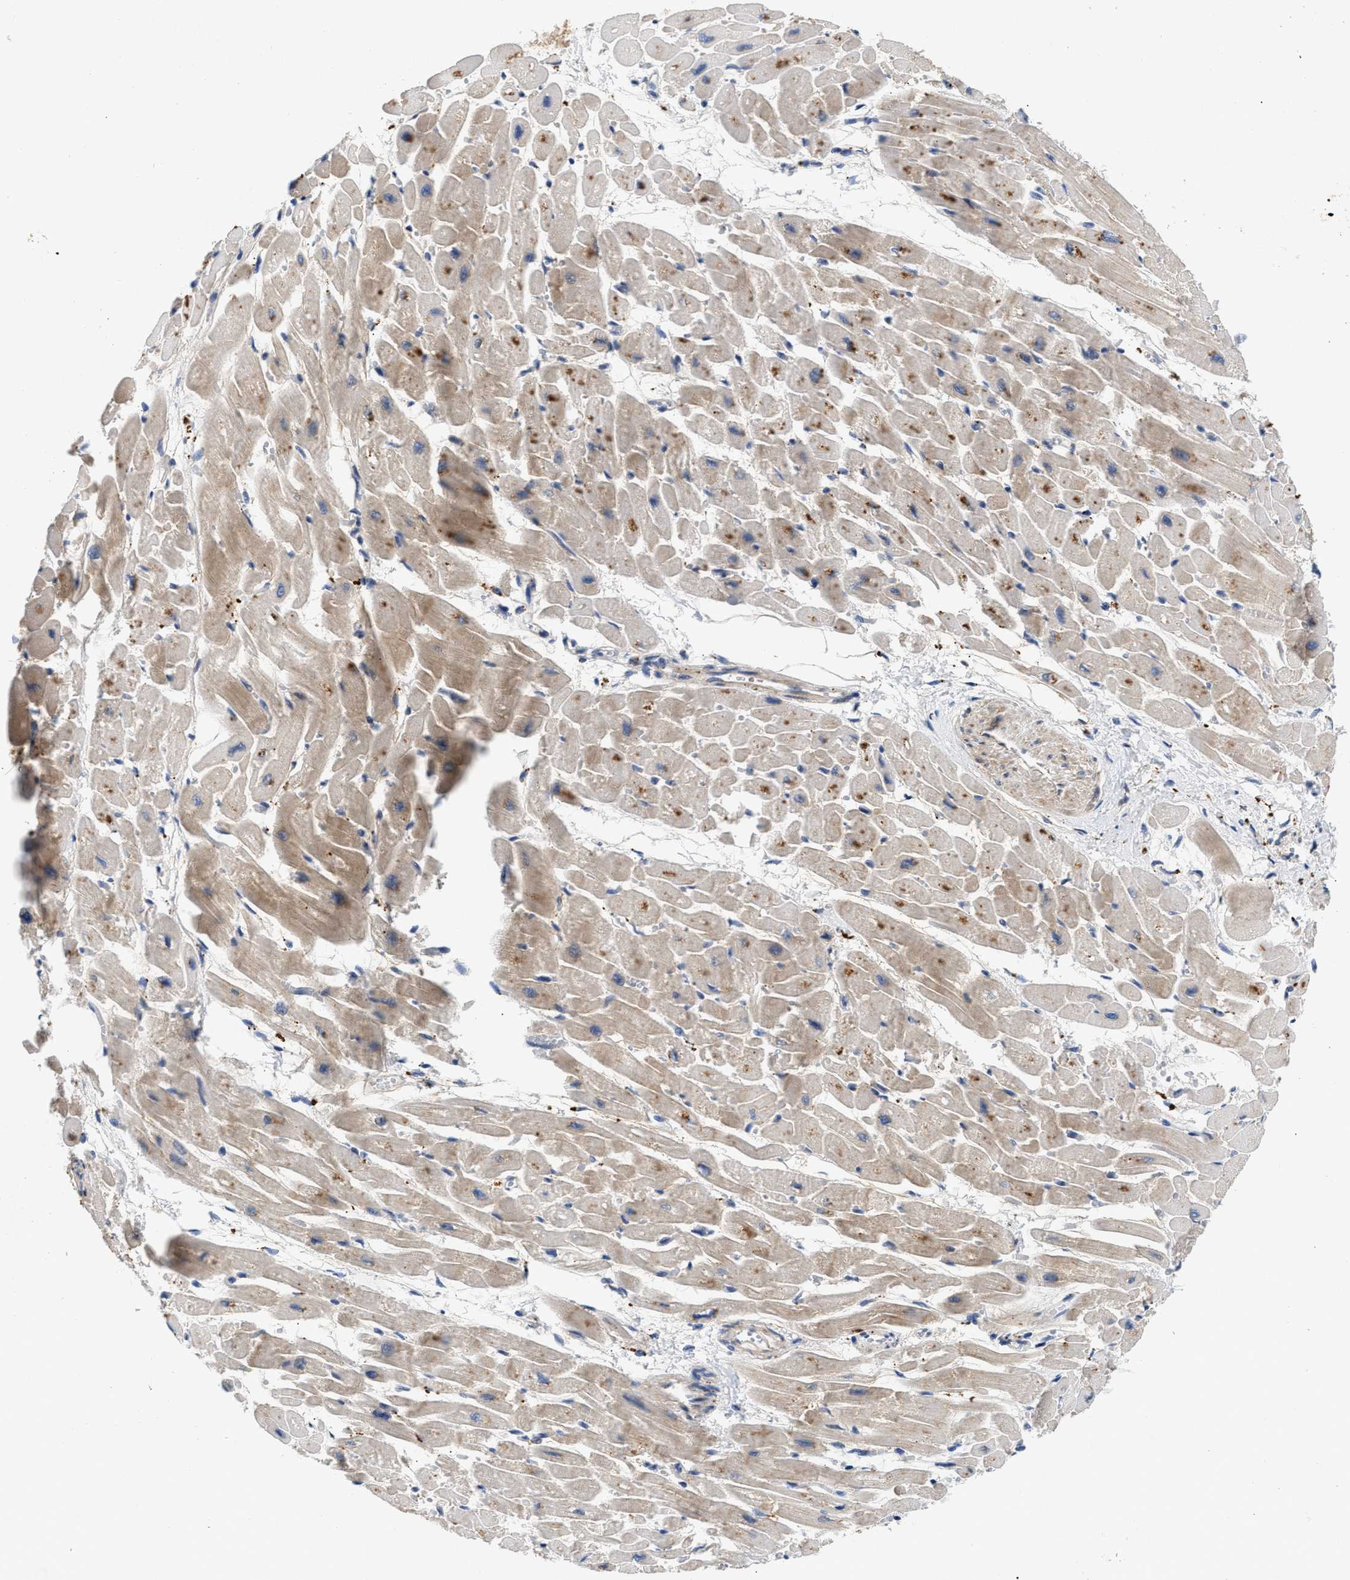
{"staining": {"intensity": "strong", "quantity": "25%-75%", "location": "cytoplasmic/membranous"}, "tissue": "heart muscle", "cell_type": "Cardiomyocytes", "image_type": "normal", "snomed": [{"axis": "morphology", "description": "Normal tissue, NOS"}, {"axis": "topography", "description": "Heart"}], "caption": "Strong cytoplasmic/membranous protein positivity is appreciated in about 25%-75% of cardiomyocytes in heart muscle. (DAB (3,3'-diaminobenzidine) IHC with brightfield microscopy, high magnification).", "gene": "PPM1L", "patient": {"sex": "male", "age": 45}}